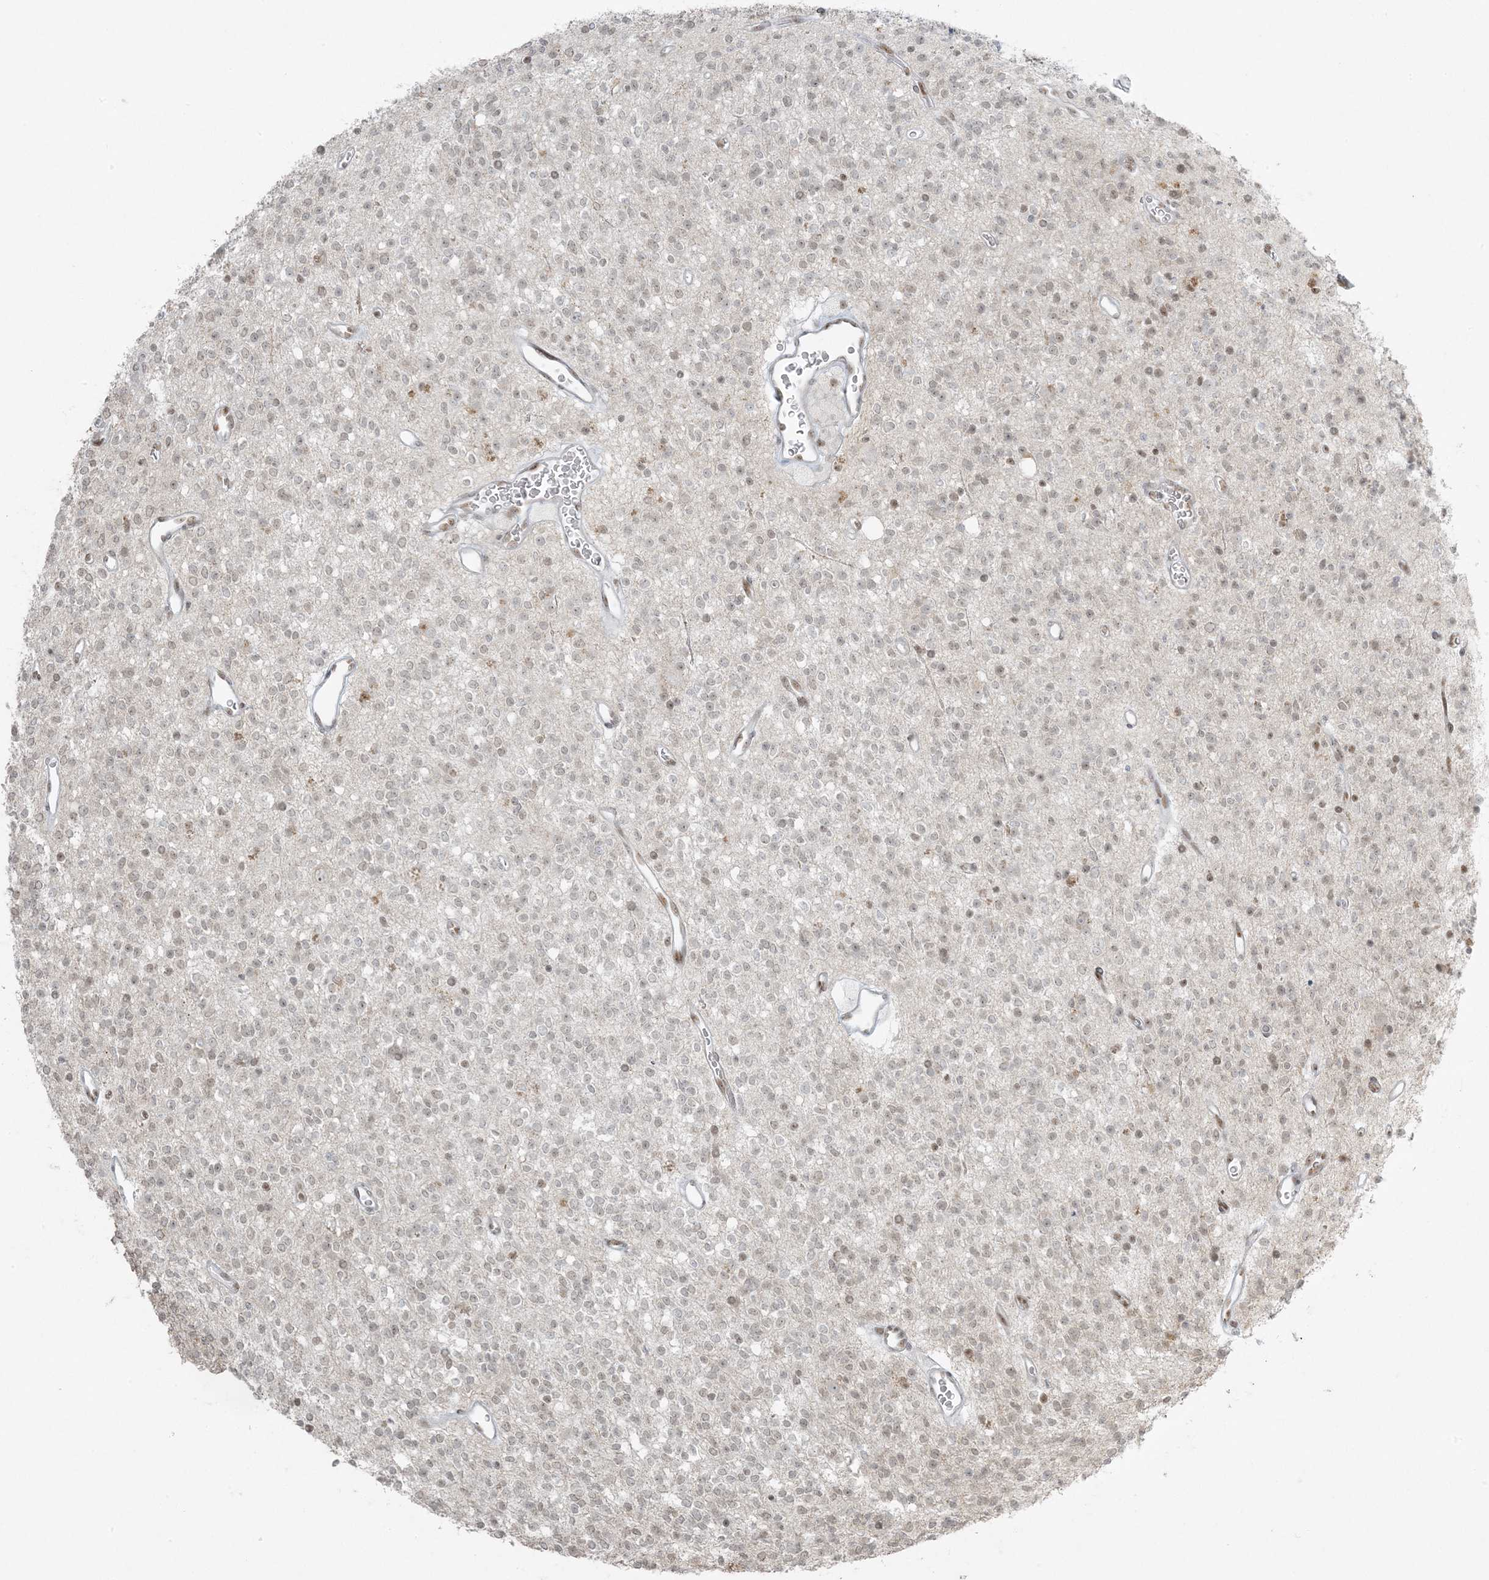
{"staining": {"intensity": "weak", "quantity": "25%-75%", "location": "nuclear"}, "tissue": "glioma", "cell_type": "Tumor cells", "image_type": "cancer", "snomed": [{"axis": "morphology", "description": "Glioma, malignant, High grade"}, {"axis": "topography", "description": "Brain"}], "caption": "A brown stain shows weak nuclear positivity of a protein in glioma tumor cells.", "gene": "ZNF787", "patient": {"sex": "male", "age": 34}}